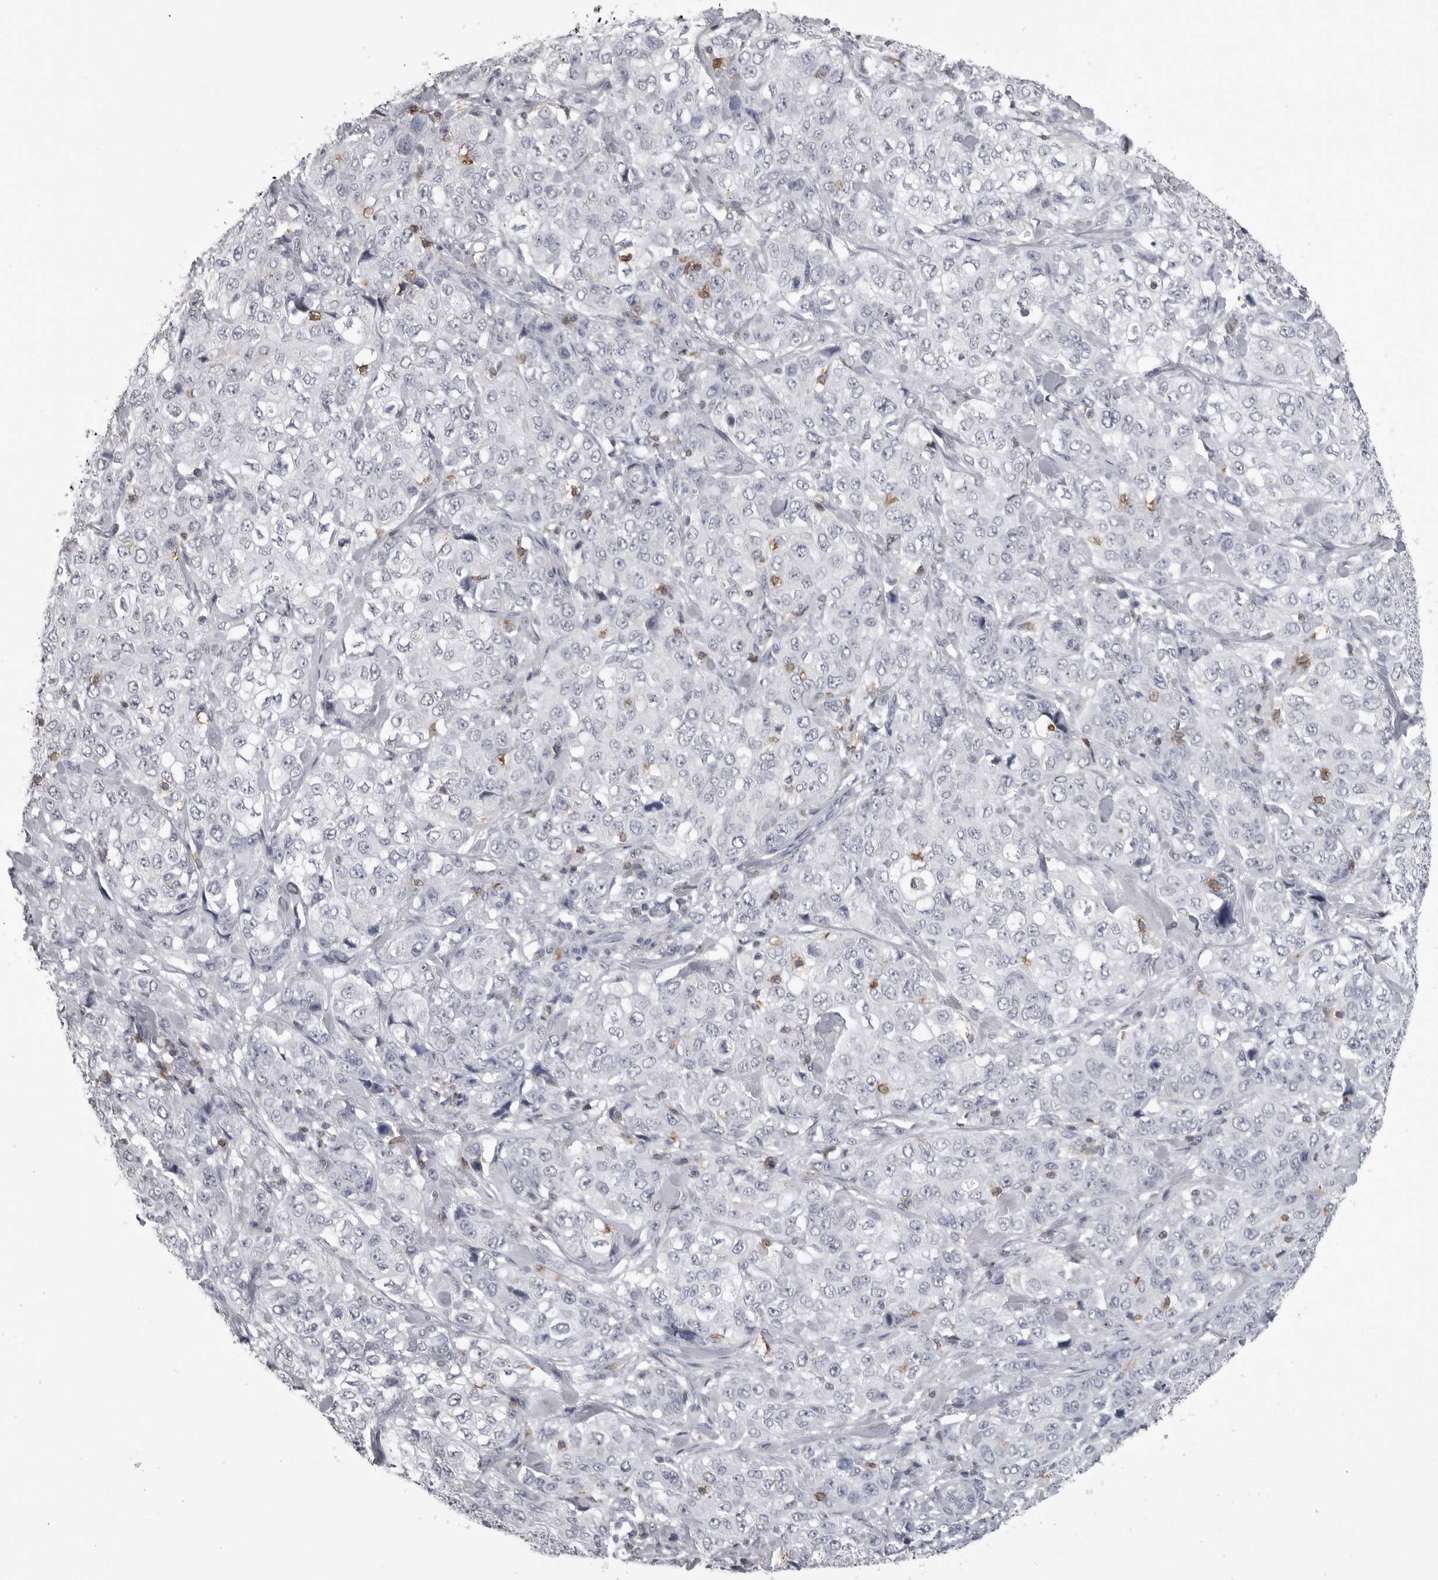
{"staining": {"intensity": "negative", "quantity": "none", "location": "none"}, "tissue": "stomach cancer", "cell_type": "Tumor cells", "image_type": "cancer", "snomed": [{"axis": "morphology", "description": "Adenocarcinoma, NOS"}, {"axis": "topography", "description": "Stomach"}], "caption": "Protein analysis of adenocarcinoma (stomach) displays no significant staining in tumor cells.", "gene": "ITGAL", "patient": {"sex": "male", "age": 48}}